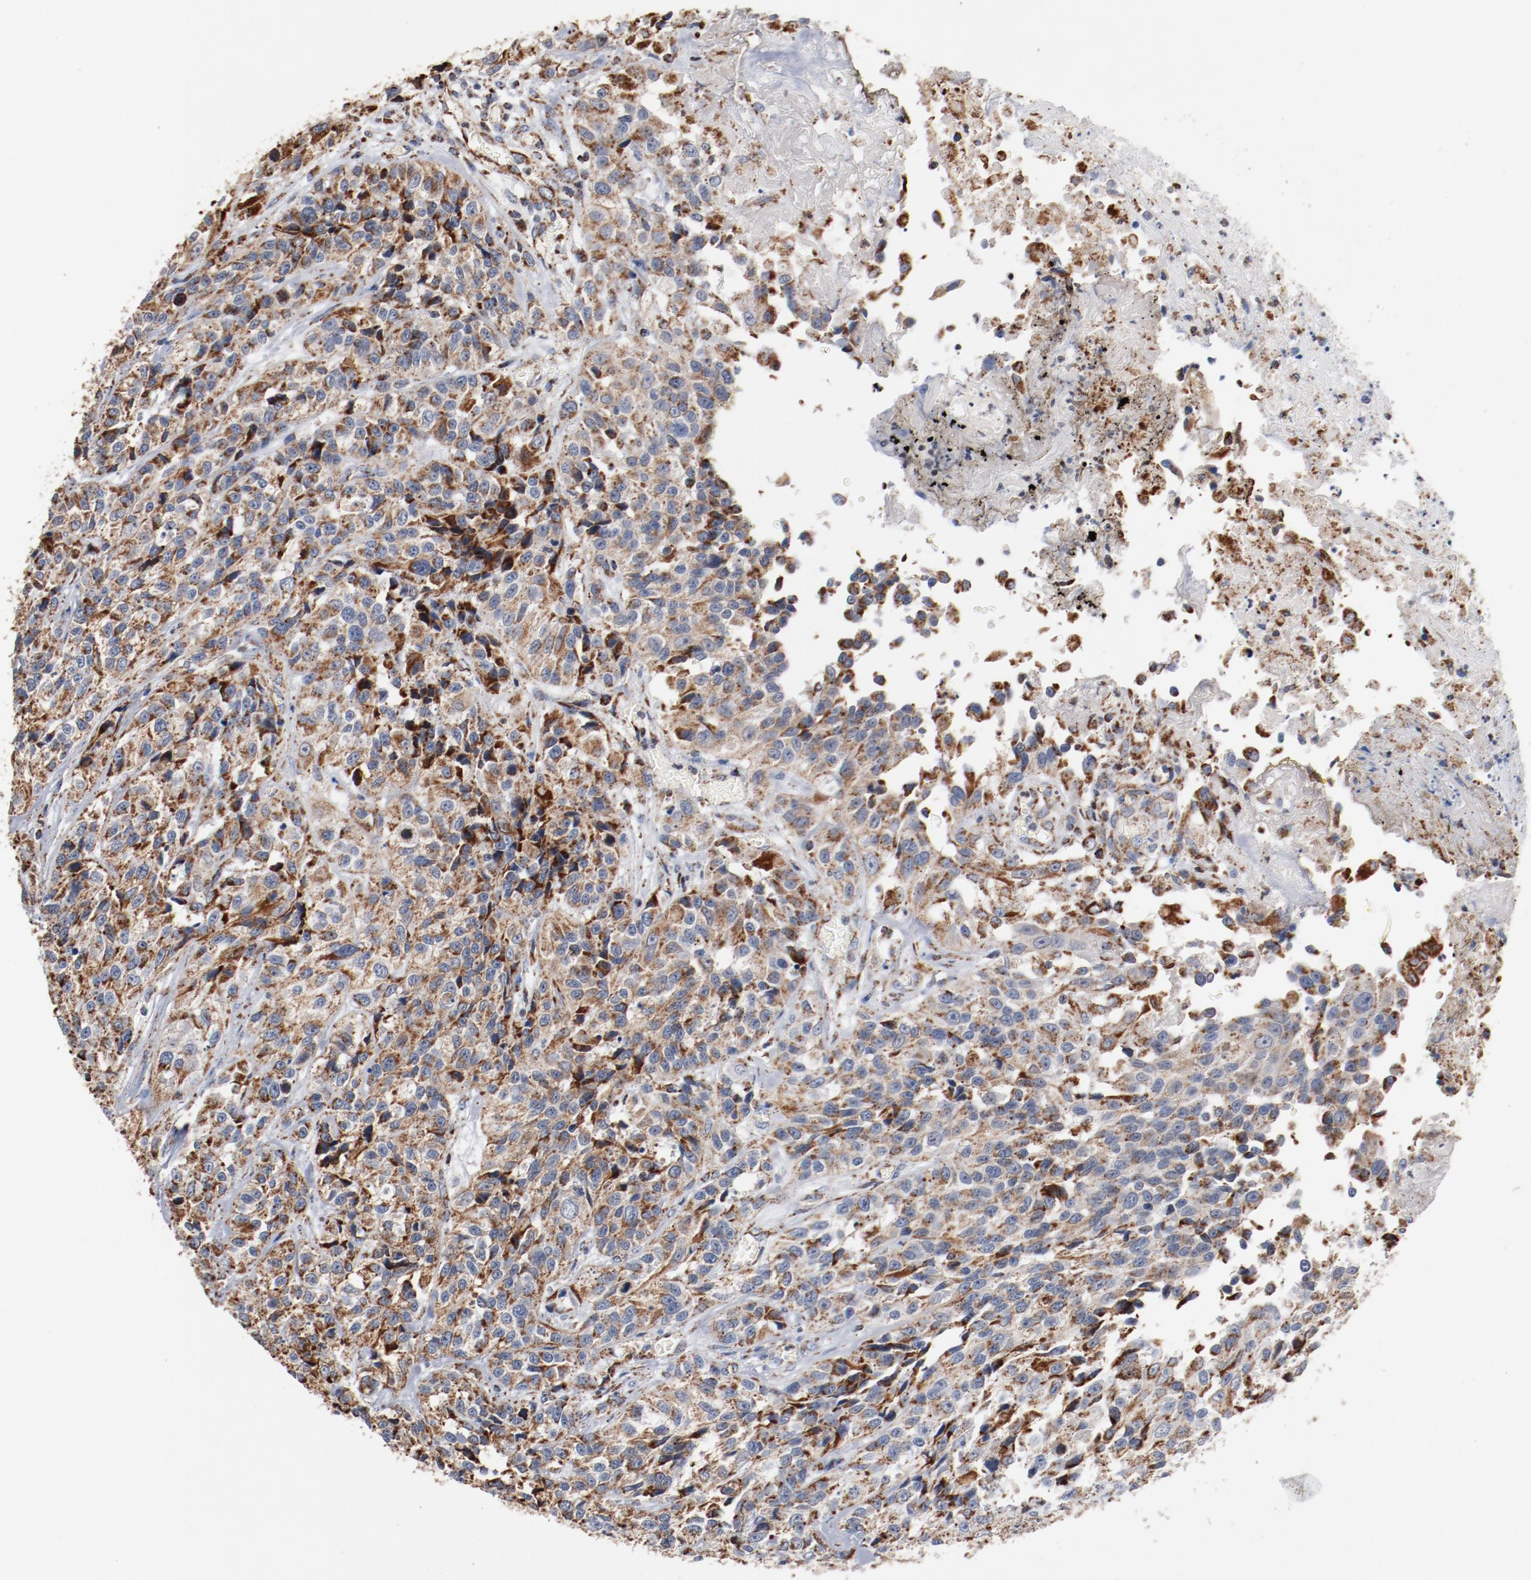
{"staining": {"intensity": "moderate", "quantity": ">75%", "location": "cytoplasmic/membranous"}, "tissue": "urothelial cancer", "cell_type": "Tumor cells", "image_type": "cancer", "snomed": [{"axis": "morphology", "description": "Urothelial carcinoma, High grade"}, {"axis": "topography", "description": "Urinary bladder"}], "caption": "An image showing moderate cytoplasmic/membranous expression in about >75% of tumor cells in urothelial carcinoma (high-grade), as visualized by brown immunohistochemical staining.", "gene": "NDUFS4", "patient": {"sex": "female", "age": 81}}